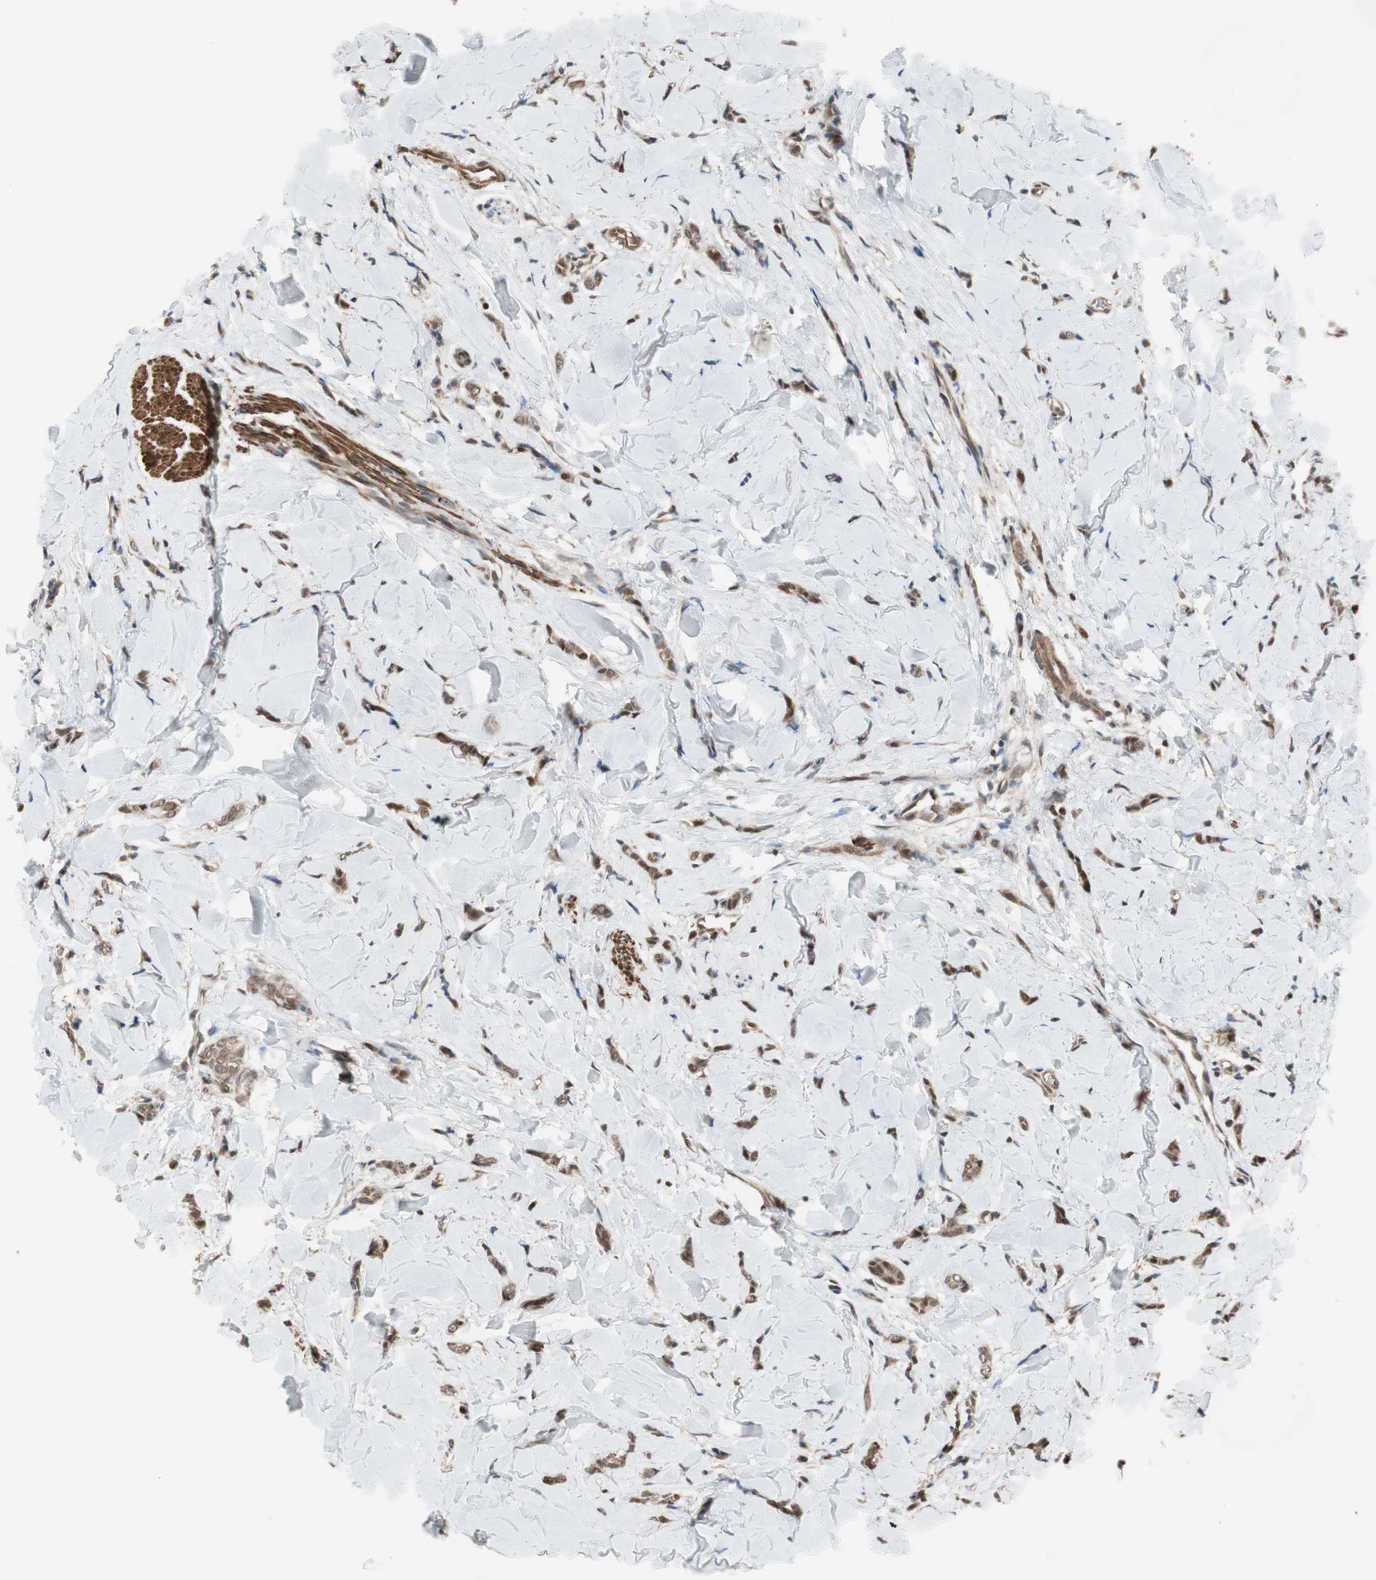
{"staining": {"intensity": "moderate", "quantity": ">75%", "location": "cytoplasmic/membranous"}, "tissue": "breast cancer", "cell_type": "Tumor cells", "image_type": "cancer", "snomed": [{"axis": "morphology", "description": "Lobular carcinoma"}, {"axis": "topography", "description": "Skin"}, {"axis": "topography", "description": "Breast"}], "caption": "Immunohistochemical staining of breast cancer (lobular carcinoma) demonstrates medium levels of moderate cytoplasmic/membranous protein positivity in approximately >75% of tumor cells.", "gene": "DRAP1", "patient": {"sex": "female", "age": 46}}